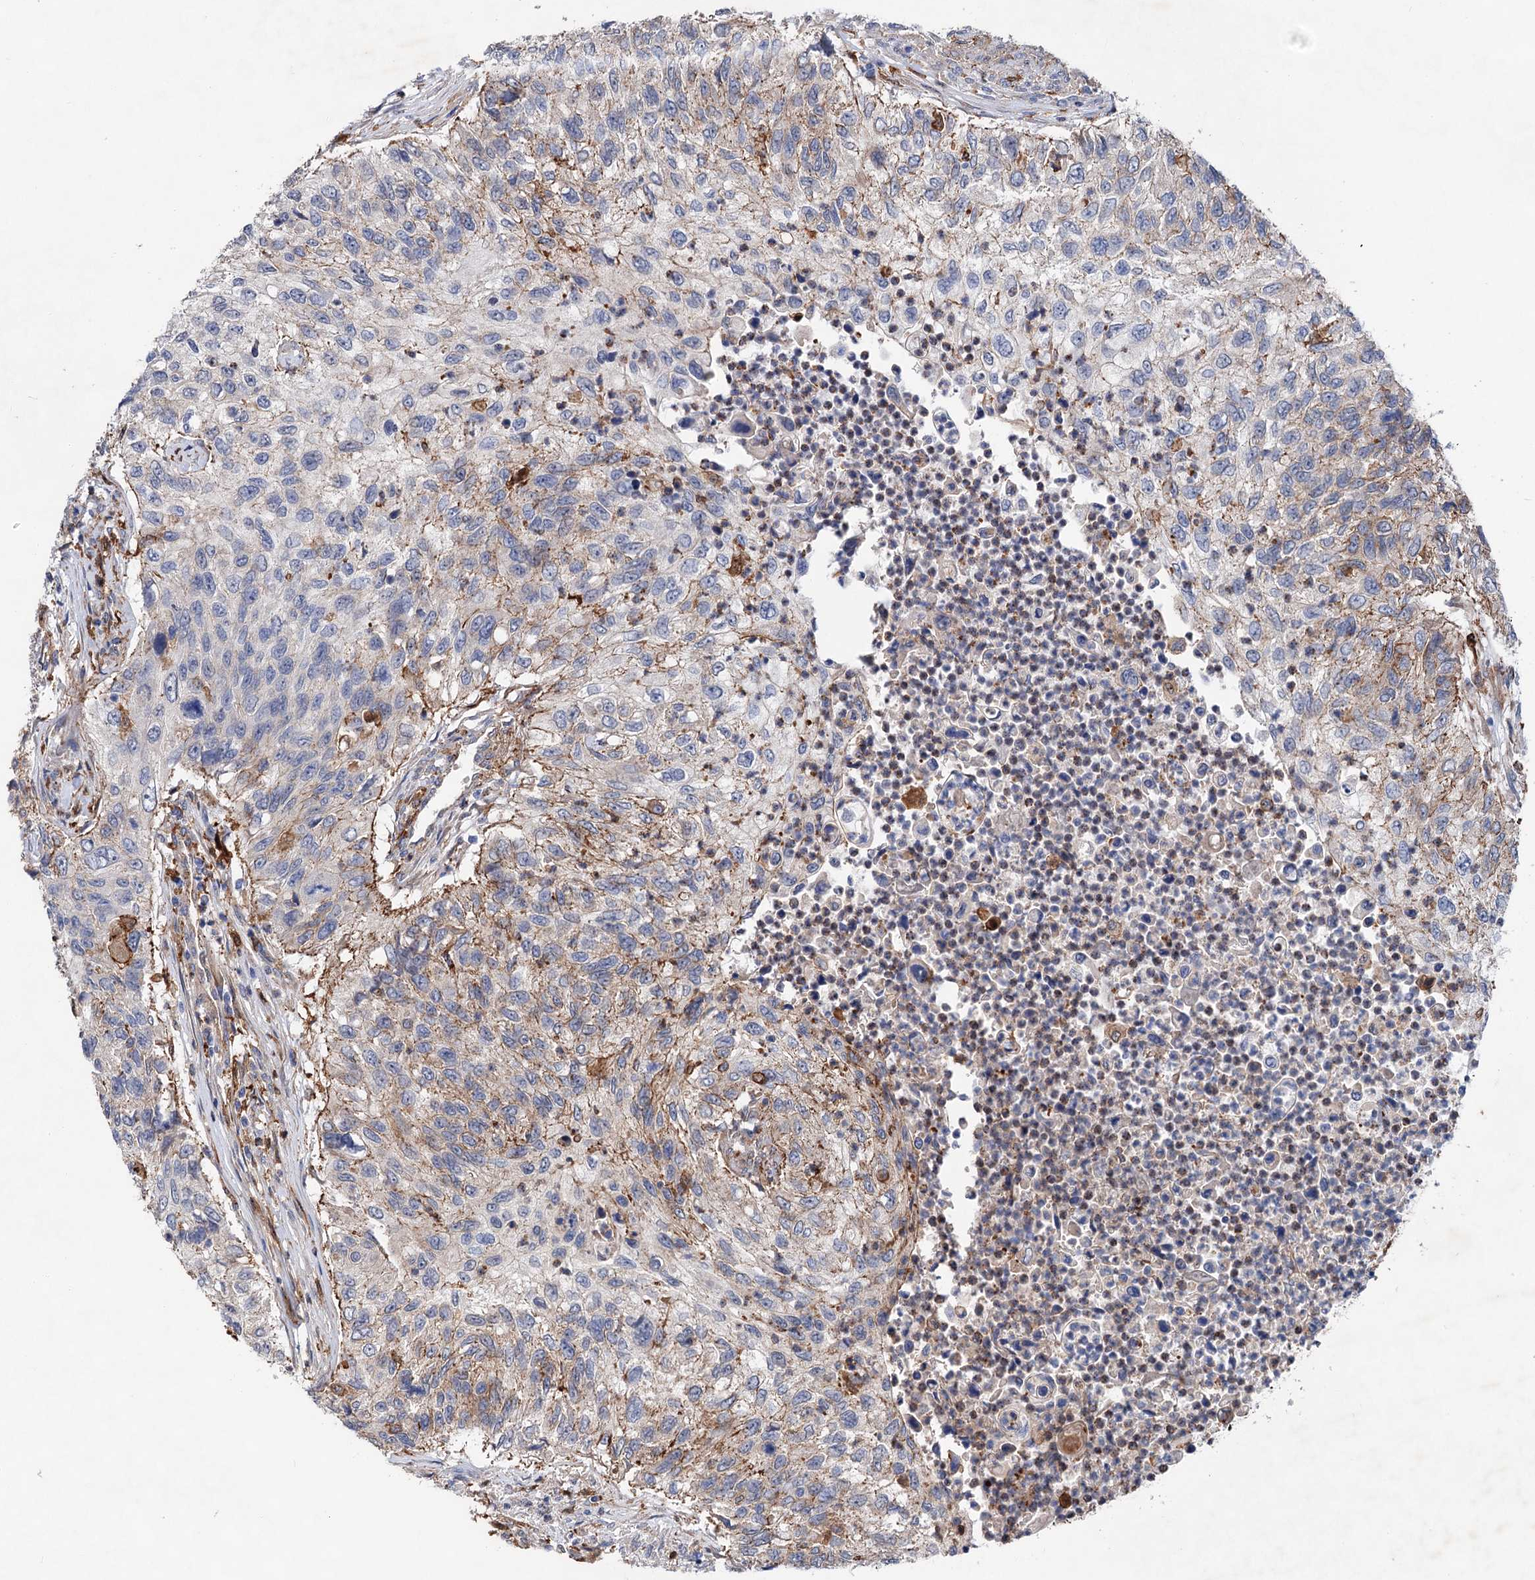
{"staining": {"intensity": "moderate", "quantity": "25%-75%", "location": "cytoplasmic/membranous"}, "tissue": "urothelial cancer", "cell_type": "Tumor cells", "image_type": "cancer", "snomed": [{"axis": "morphology", "description": "Urothelial carcinoma, High grade"}, {"axis": "topography", "description": "Urinary bladder"}], "caption": "This image exhibits IHC staining of urothelial cancer, with medium moderate cytoplasmic/membranous positivity in approximately 25%-75% of tumor cells.", "gene": "TMTC3", "patient": {"sex": "female", "age": 60}}